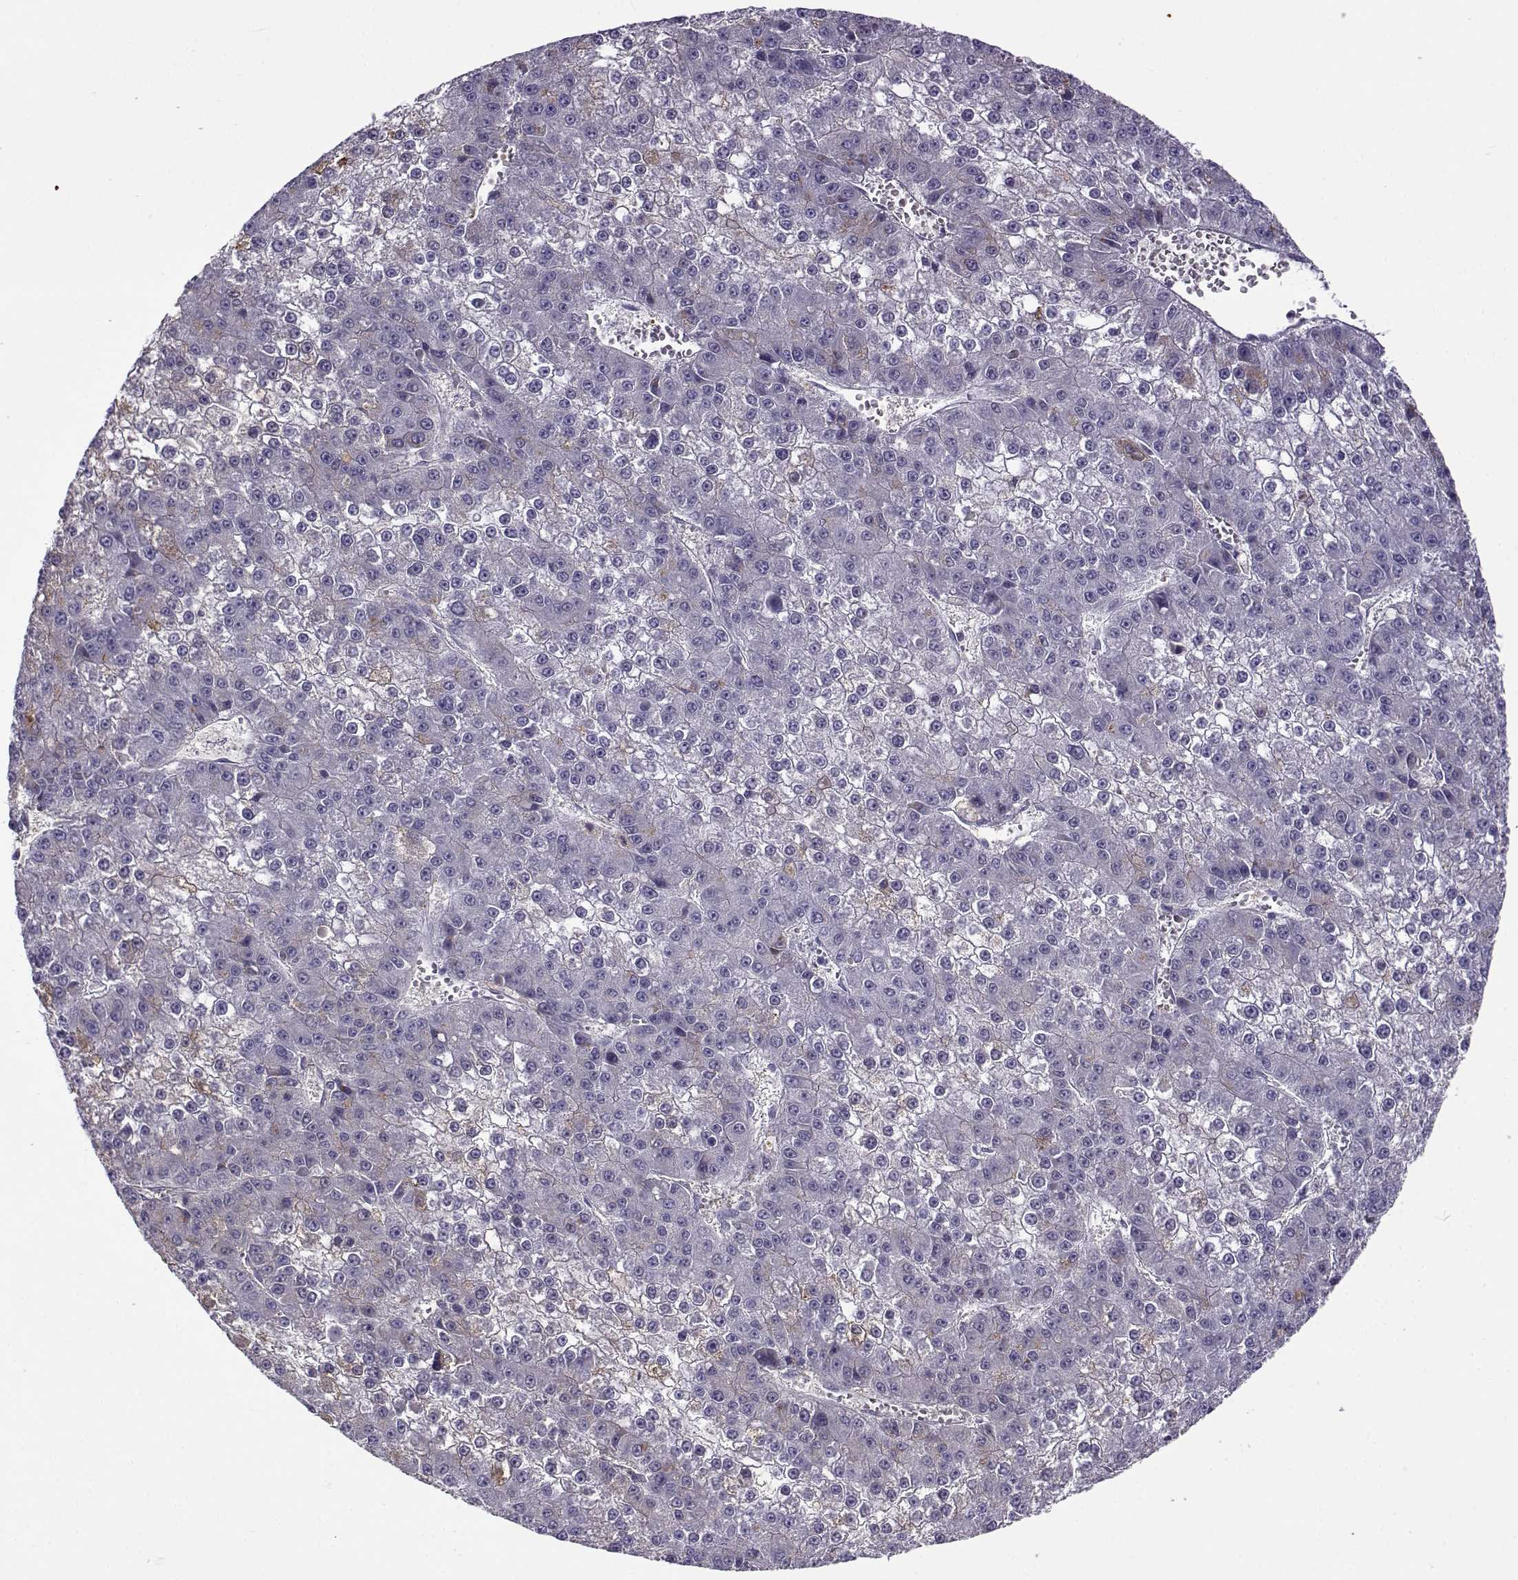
{"staining": {"intensity": "weak", "quantity": "<25%", "location": "cytoplasmic/membranous"}, "tissue": "liver cancer", "cell_type": "Tumor cells", "image_type": "cancer", "snomed": [{"axis": "morphology", "description": "Carcinoma, Hepatocellular, NOS"}, {"axis": "topography", "description": "Liver"}], "caption": "Immunohistochemistry (IHC) of liver cancer (hepatocellular carcinoma) shows no positivity in tumor cells.", "gene": "UCP3", "patient": {"sex": "female", "age": 73}}